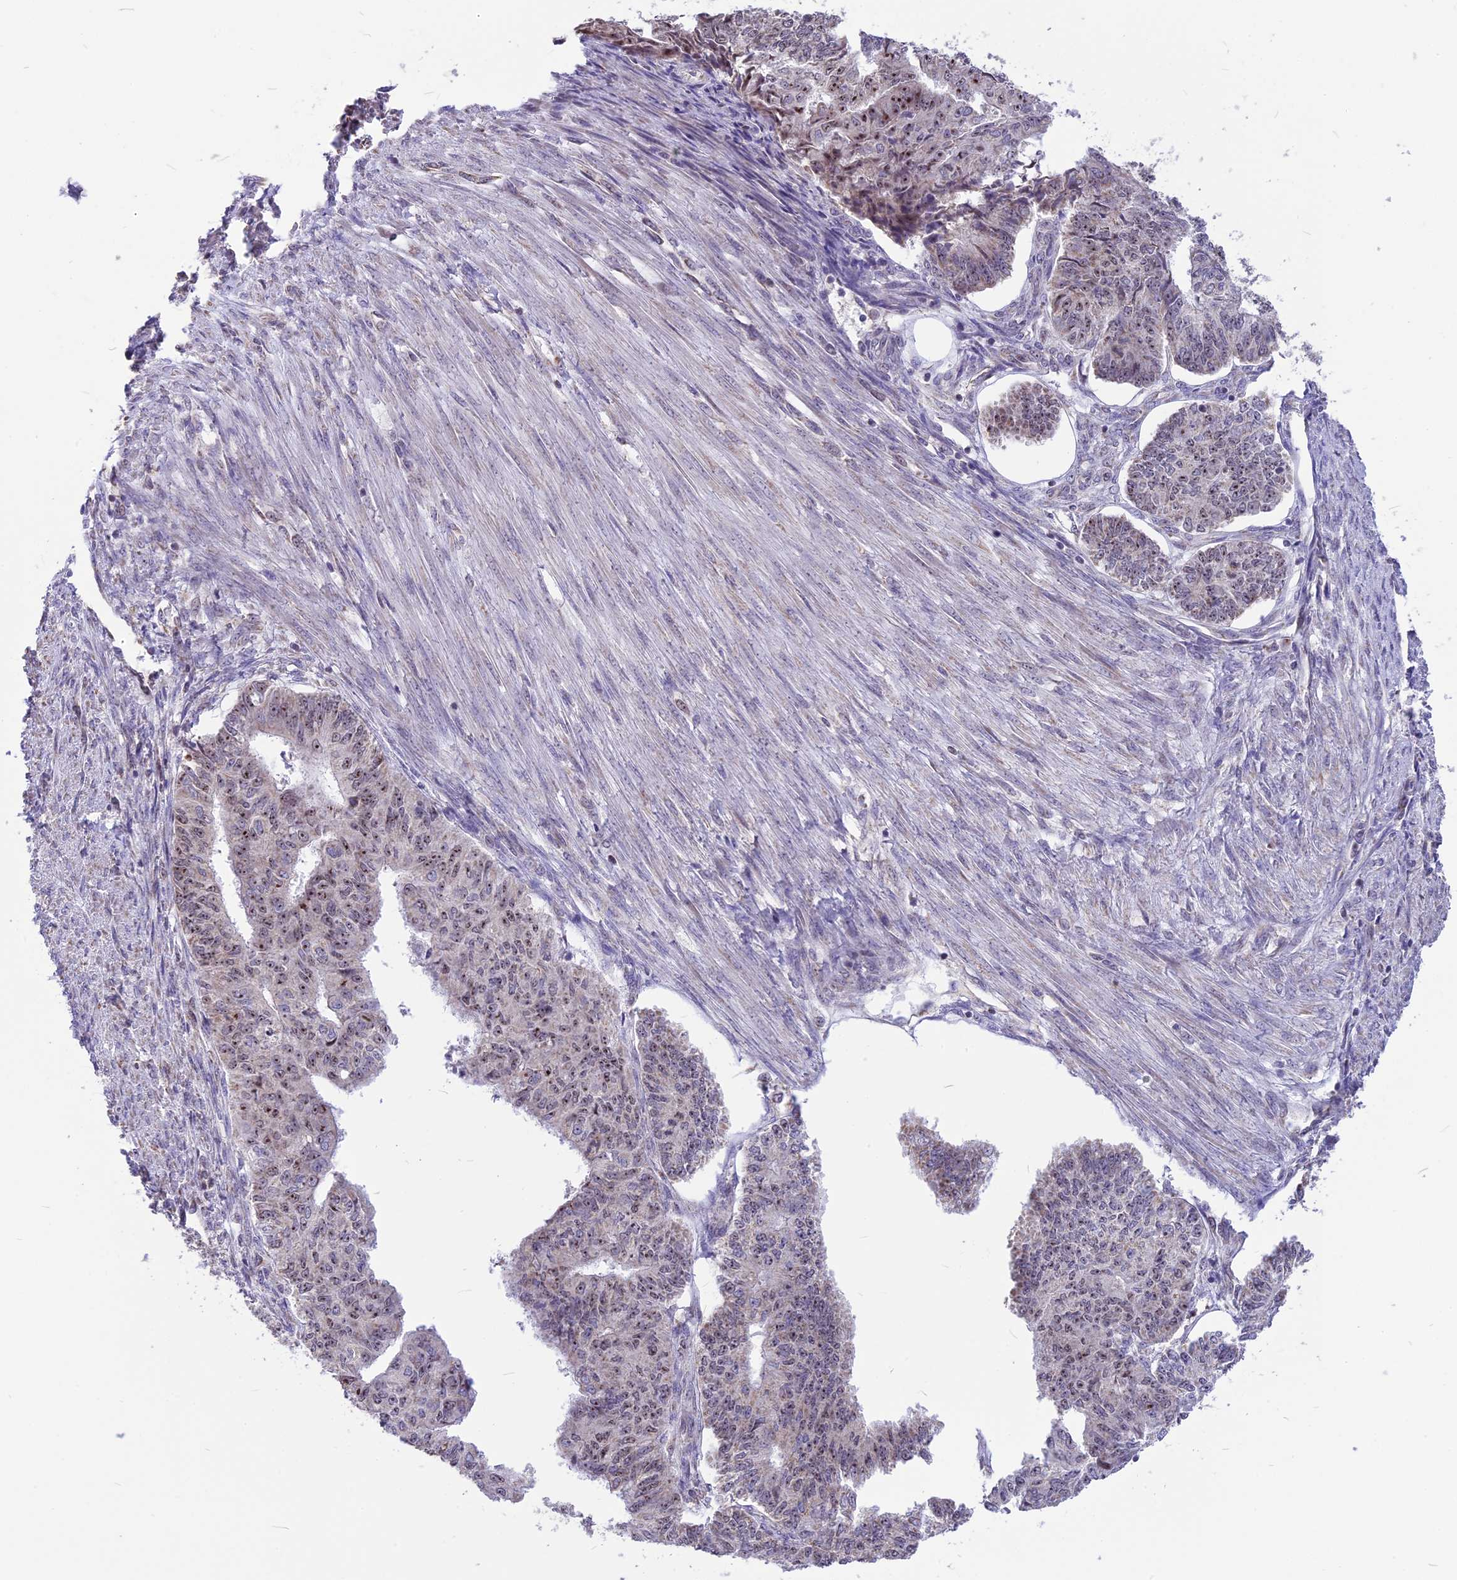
{"staining": {"intensity": "moderate", "quantity": "25%-75%", "location": "nuclear"}, "tissue": "endometrial cancer", "cell_type": "Tumor cells", "image_type": "cancer", "snomed": [{"axis": "morphology", "description": "Adenocarcinoma, NOS"}, {"axis": "topography", "description": "Endometrium"}], "caption": "The histopathology image exhibits immunohistochemical staining of adenocarcinoma (endometrial). There is moderate nuclear staining is present in about 25%-75% of tumor cells.", "gene": "CMSS1", "patient": {"sex": "female", "age": 32}}